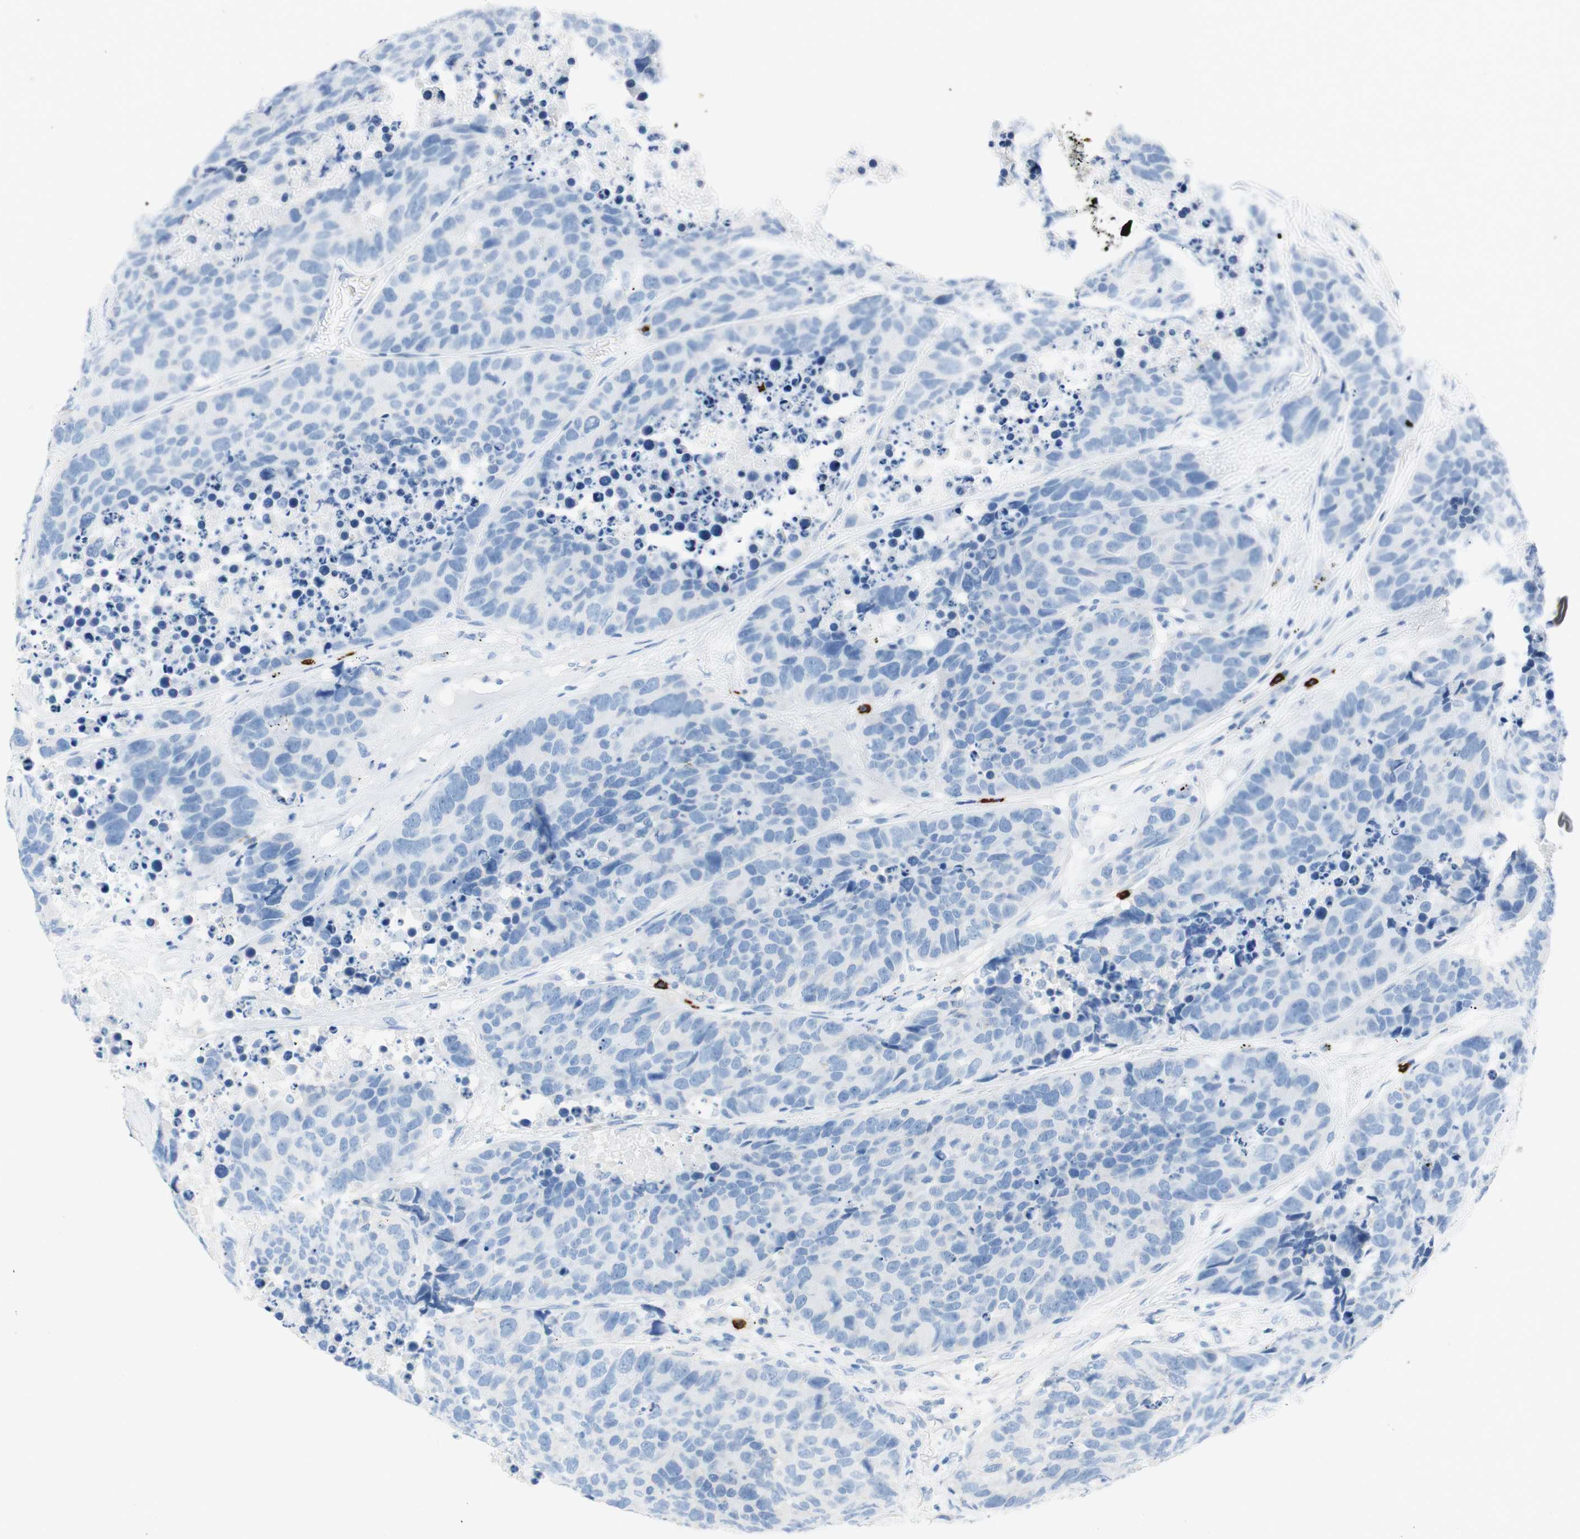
{"staining": {"intensity": "negative", "quantity": "none", "location": "none"}, "tissue": "carcinoid", "cell_type": "Tumor cells", "image_type": "cancer", "snomed": [{"axis": "morphology", "description": "Carcinoid, malignant, NOS"}, {"axis": "topography", "description": "Lung"}], "caption": "Tumor cells show no significant protein expression in carcinoid.", "gene": "CEACAM1", "patient": {"sex": "male", "age": 60}}